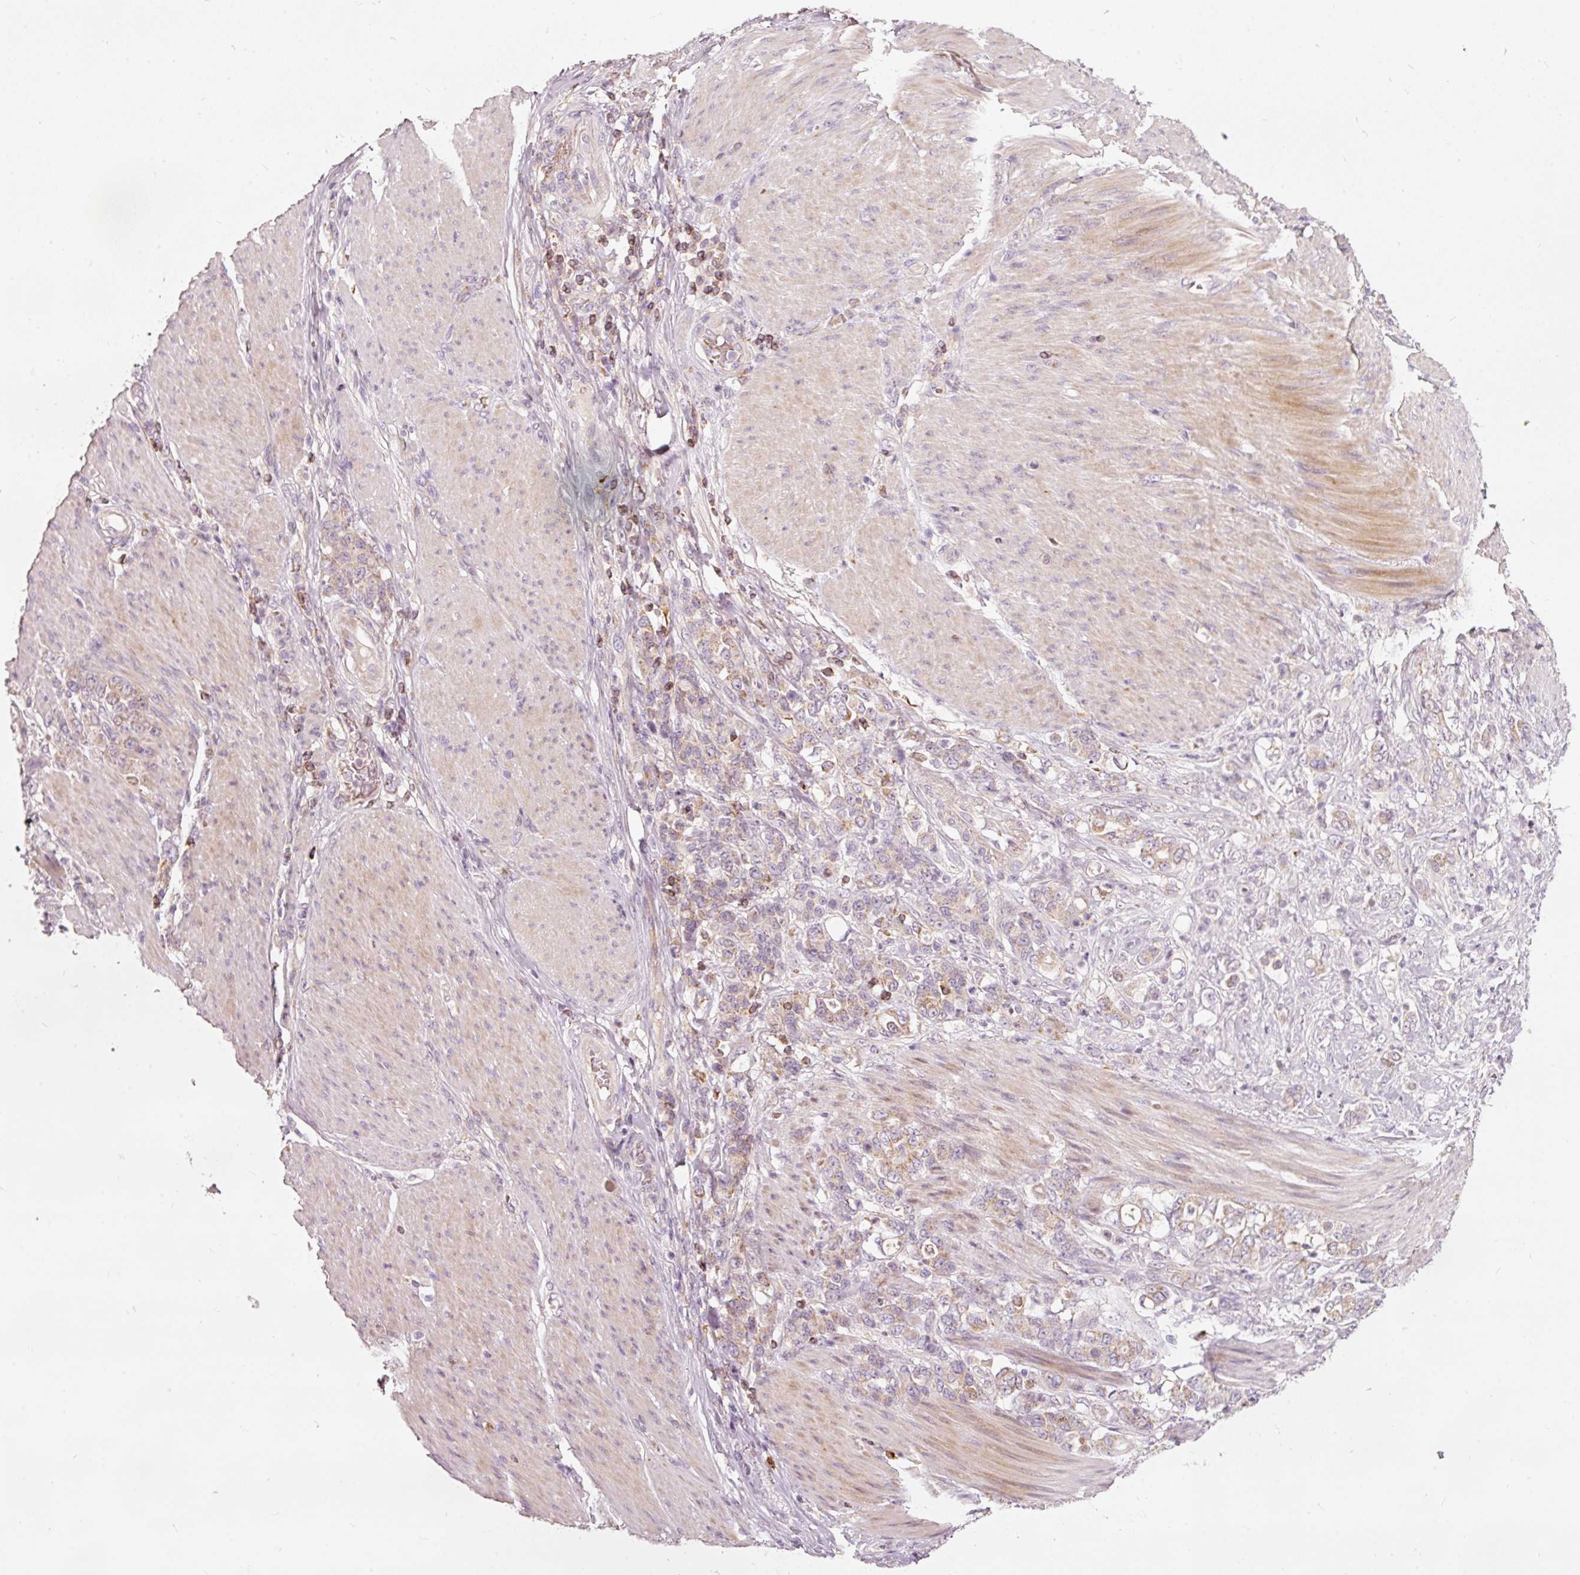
{"staining": {"intensity": "weak", "quantity": "<25%", "location": "cytoplasmic/membranous"}, "tissue": "stomach cancer", "cell_type": "Tumor cells", "image_type": "cancer", "snomed": [{"axis": "morphology", "description": "Adenocarcinoma, NOS"}, {"axis": "topography", "description": "Stomach"}], "caption": "Immunohistochemistry (IHC) histopathology image of neoplastic tissue: human stomach adenocarcinoma stained with DAB (3,3'-diaminobenzidine) exhibits no significant protein staining in tumor cells.", "gene": "KLHL21", "patient": {"sex": "female", "age": 79}}